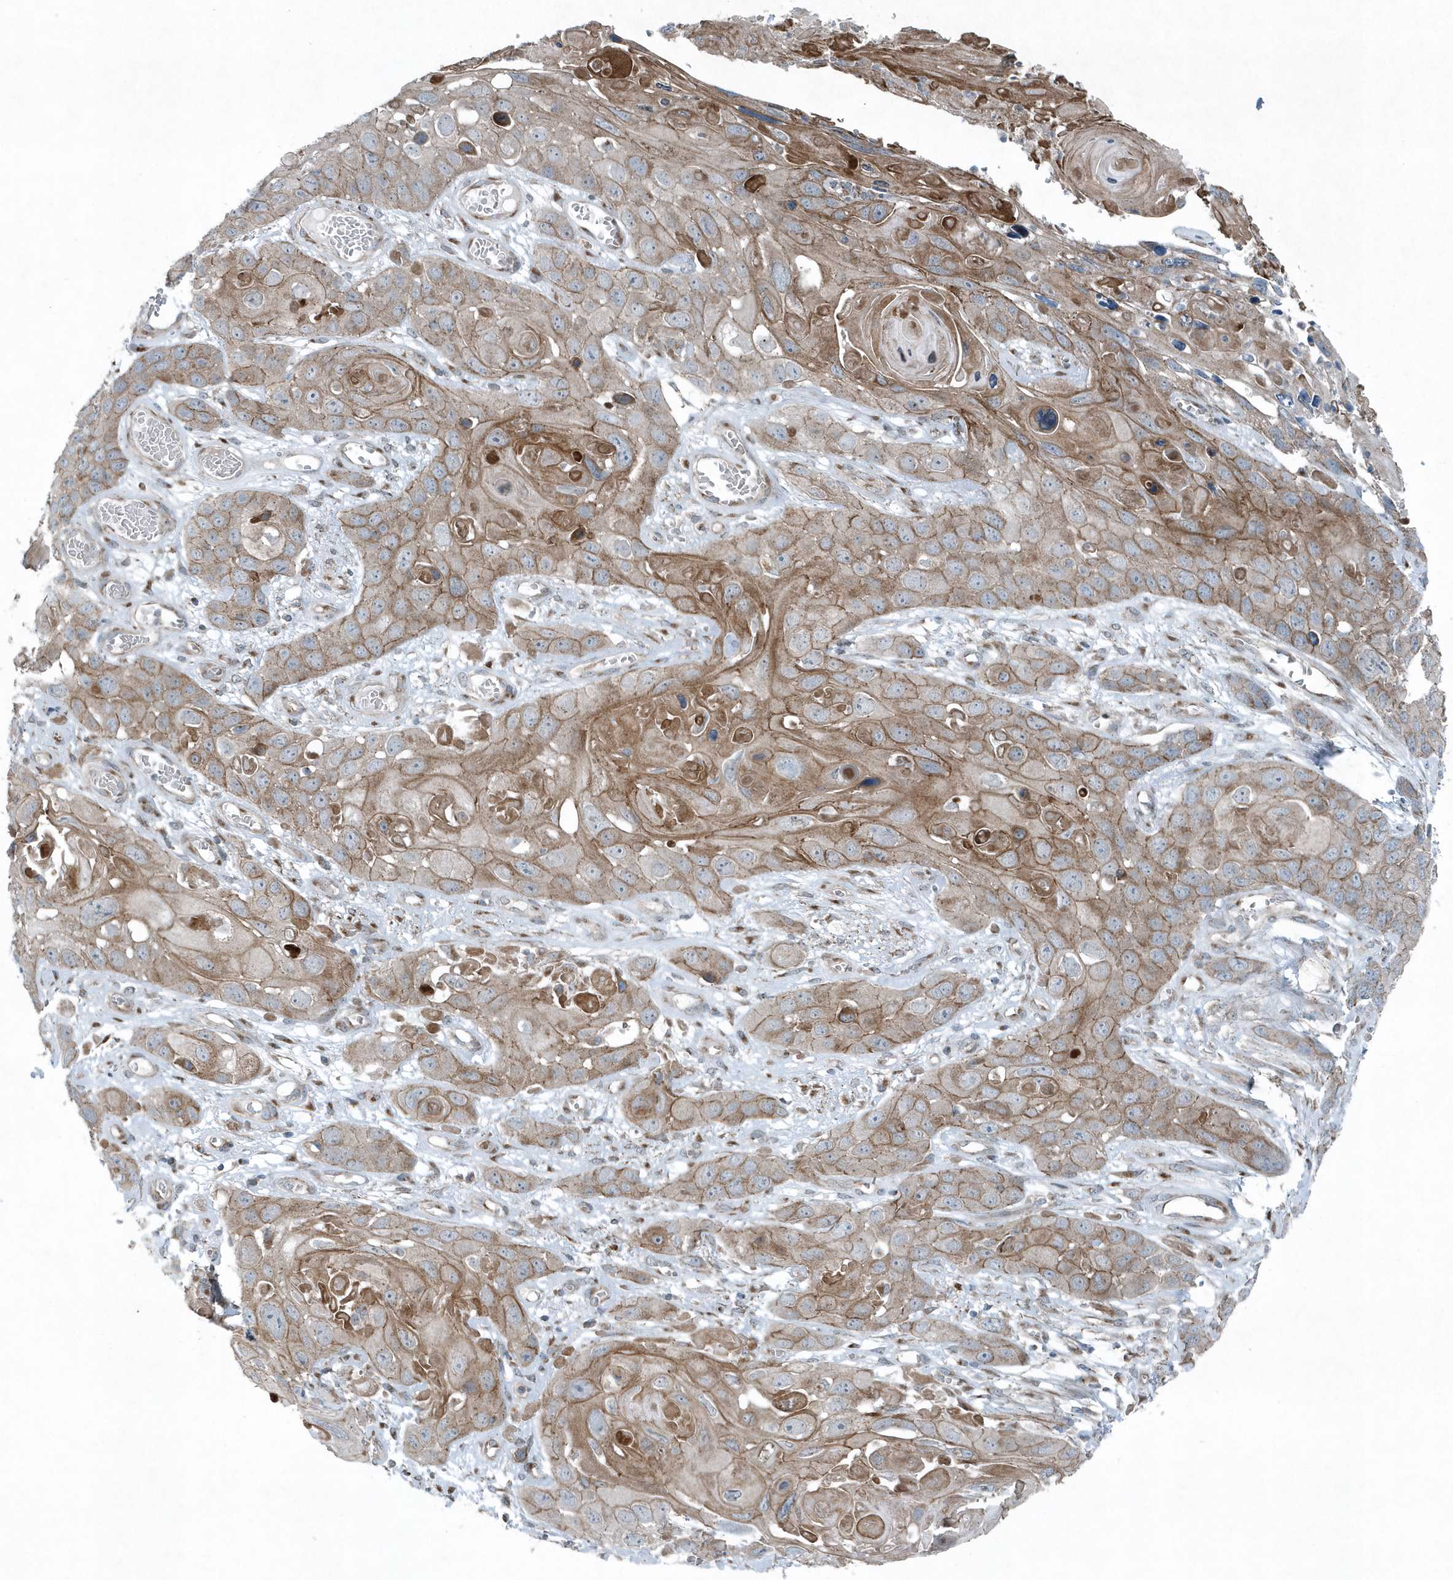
{"staining": {"intensity": "moderate", "quantity": ">75%", "location": "cytoplasmic/membranous"}, "tissue": "skin cancer", "cell_type": "Tumor cells", "image_type": "cancer", "snomed": [{"axis": "morphology", "description": "Squamous cell carcinoma, NOS"}, {"axis": "topography", "description": "Skin"}], "caption": "IHC (DAB) staining of skin cancer (squamous cell carcinoma) shows moderate cytoplasmic/membranous protein staining in about >75% of tumor cells. (brown staining indicates protein expression, while blue staining denotes nuclei).", "gene": "GCC2", "patient": {"sex": "male", "age": 55}}